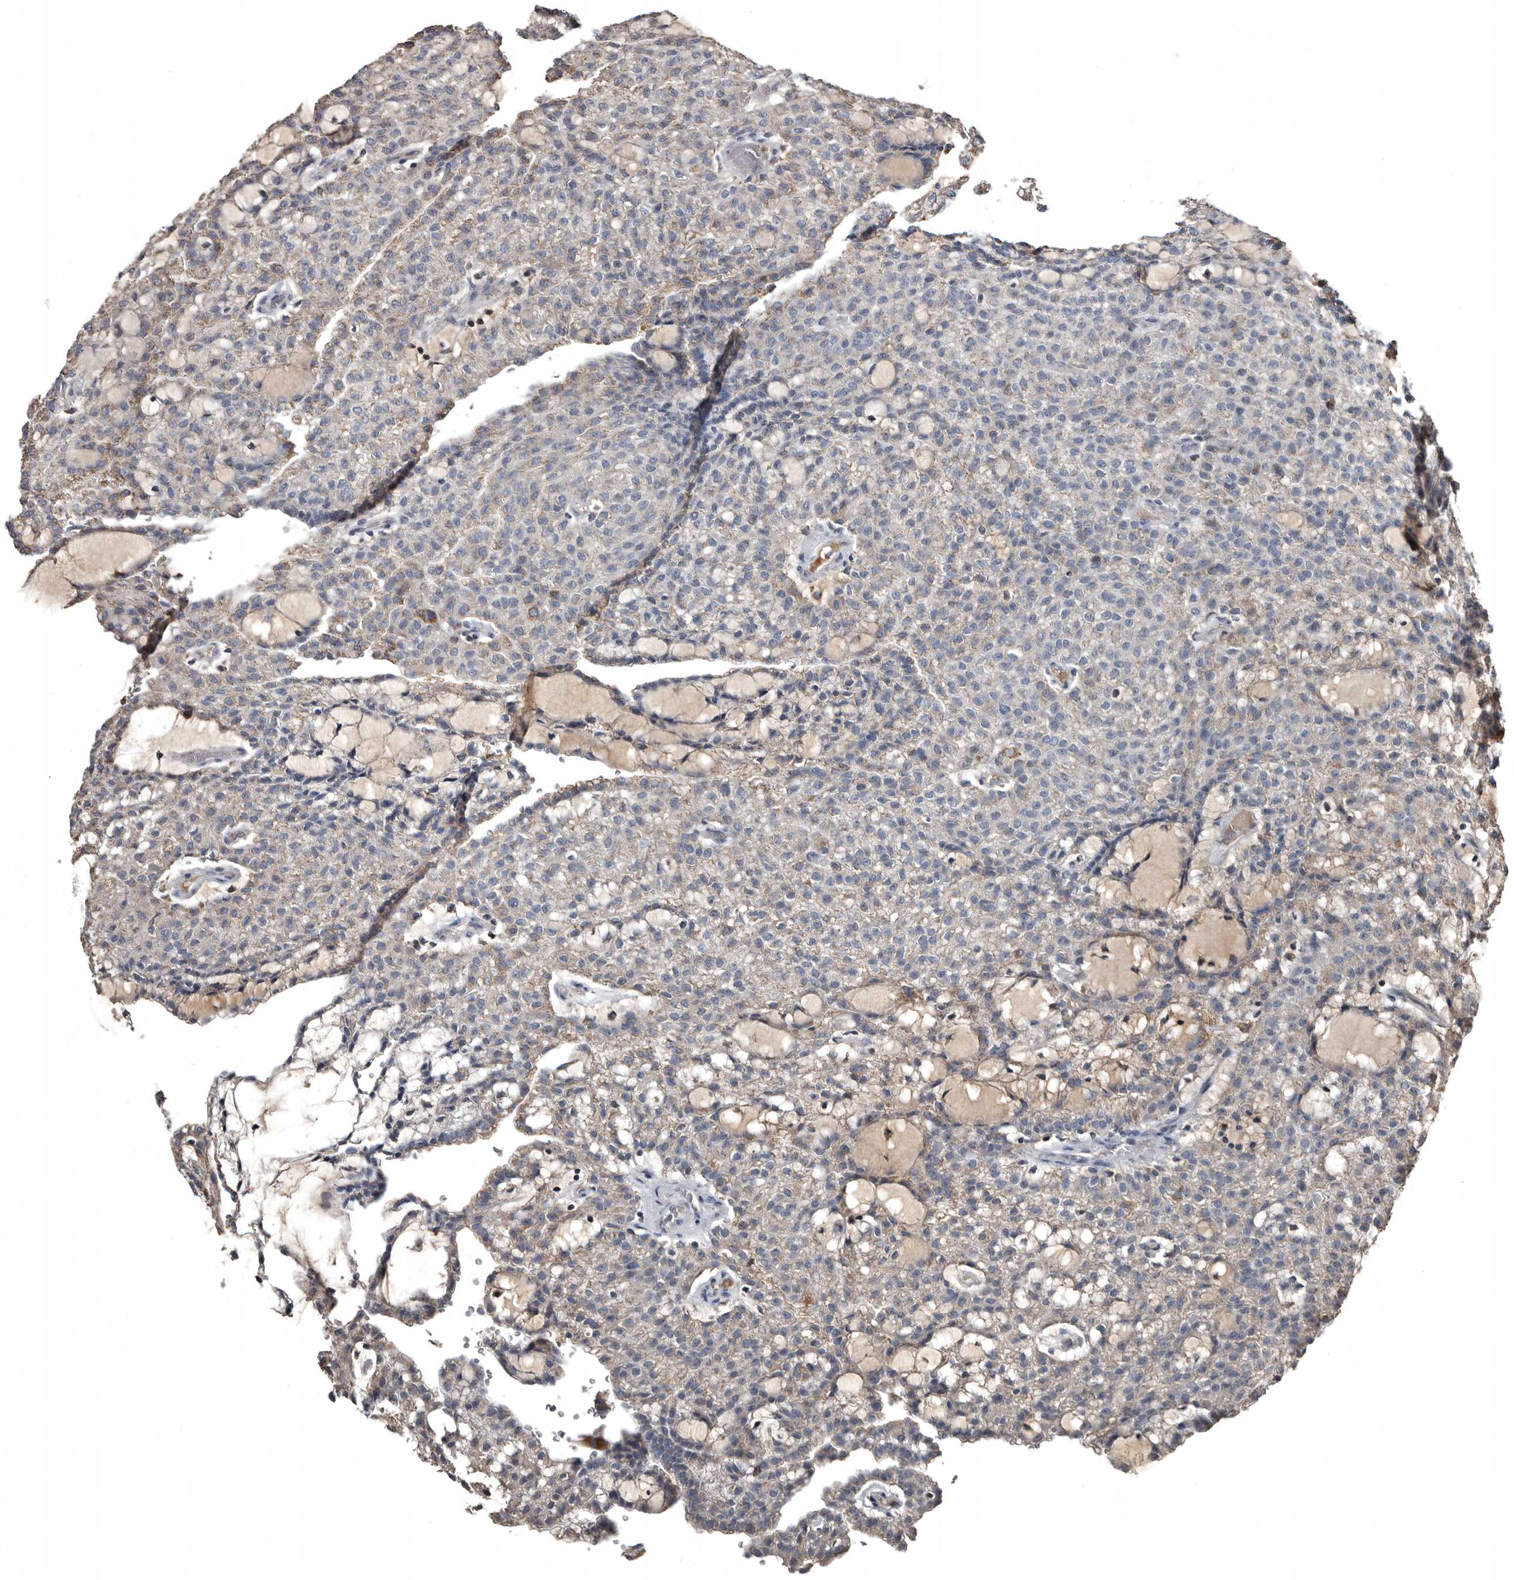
{"staining": {"intensity": "weak", "quantity": "25%-75%", "location": "cytoplasmic/membranous"}, "tissue": "renal cancer", "cell_type": "Tumor cells", "image_type": "cancer", "snomed": [{"axis": "morphology", "description": "Adenocarcinoma, NOS"}, {"axis": "topography", "description": "Kidney"}], "caption": "The photomicrograph displays staining of adenocarcinoma (renal), revealing weak cytoplasmic/membranous protein positivity (brown color) within tumor cells. The staining is performed using DAB (3,3'-diaminobenzidine) brown chromogen to label protein expression. The nuclei are counter-stained blue using hematoxylin.", "gene": "GREB1", "patient": {"sex": "male", "age": 63}}